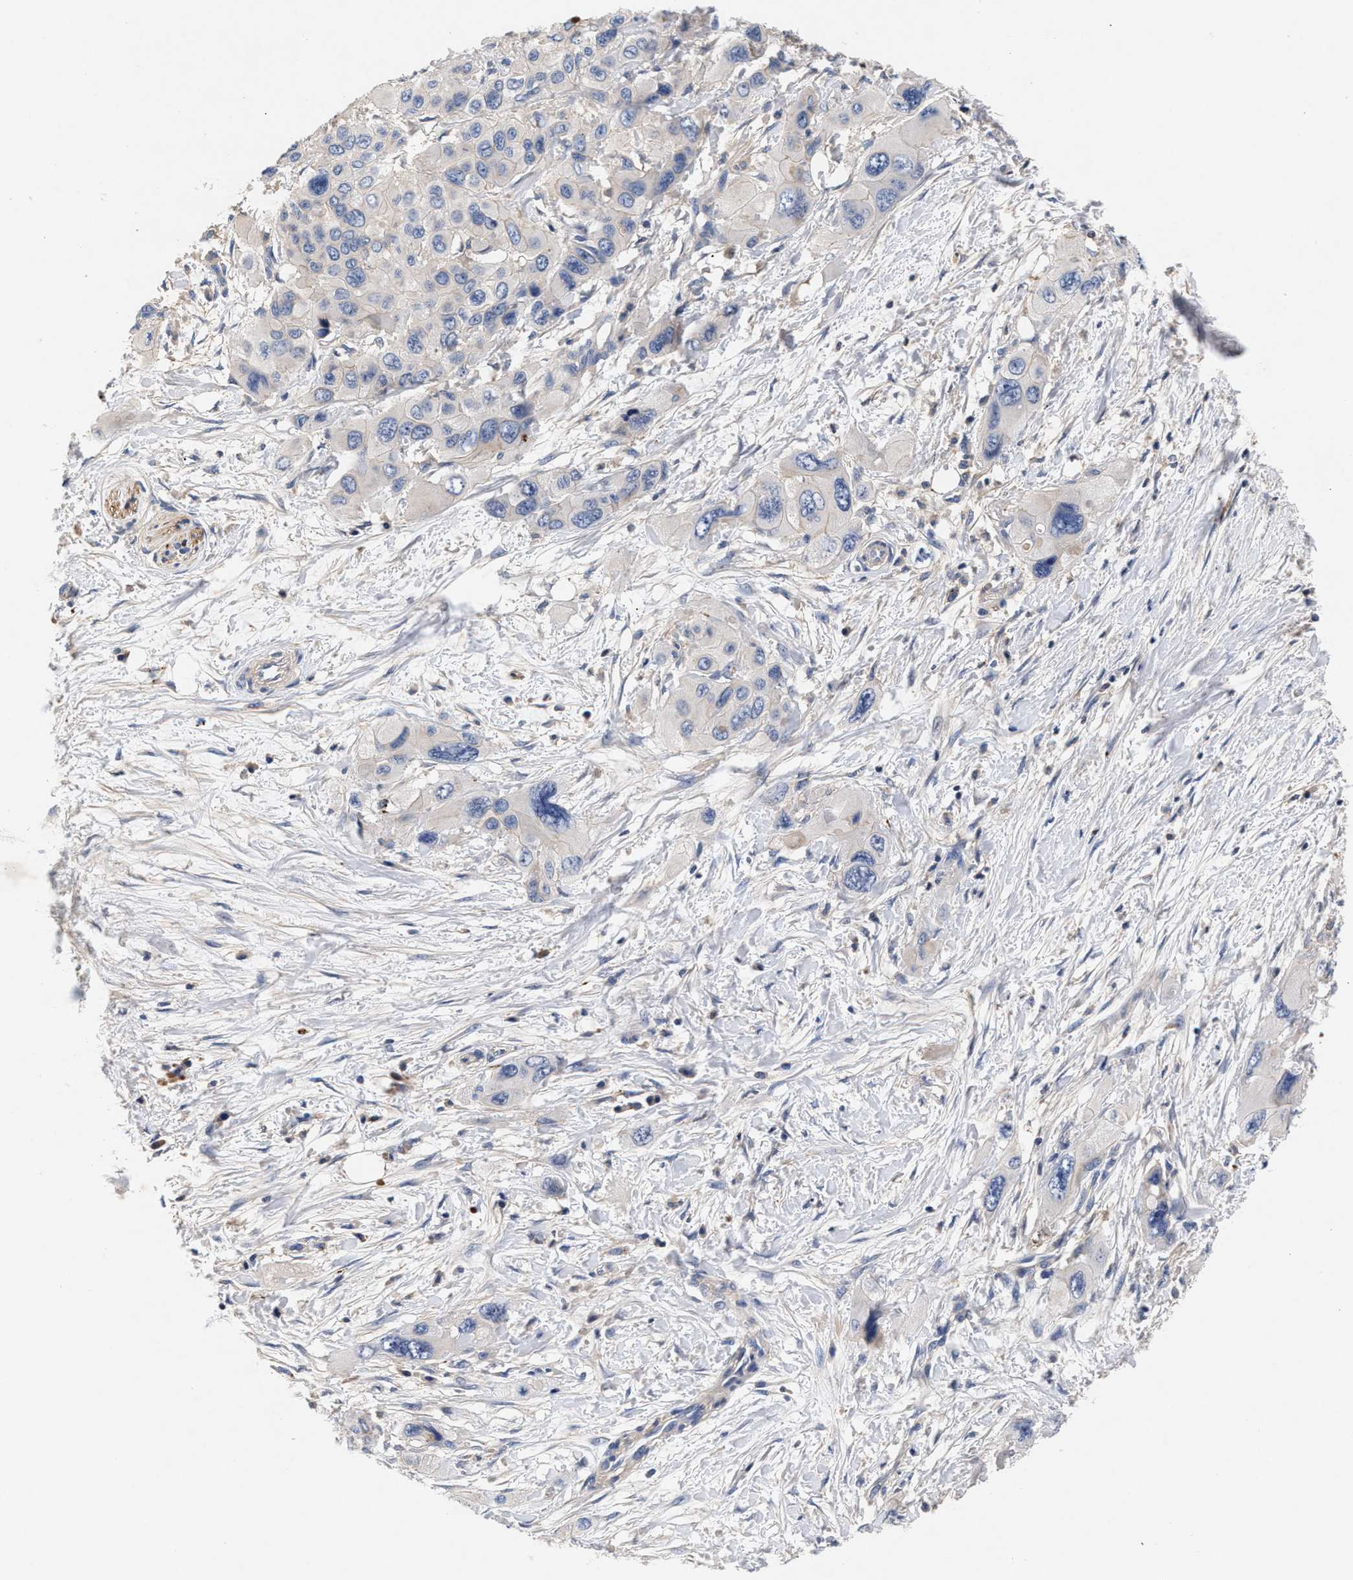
{"staining": {"intensity": "negative", "quantity": "none", "location": "none"}, "tissue": "pancreatic cancer", "cell_type": "Tumor cells", "image_type": "cancer", "snomed": [{"axis": "morphology", "description": "Adenocarcinoma, NOS"}, {"axis": "topography", "description": "Pancreas"}], "caption": "Histopathology image shows no significant protein expression in tumor cells of adenocarcinoma (pancreatic).", "gene": "GNAI3", "patient": {"sex": "male", "age": 73}}